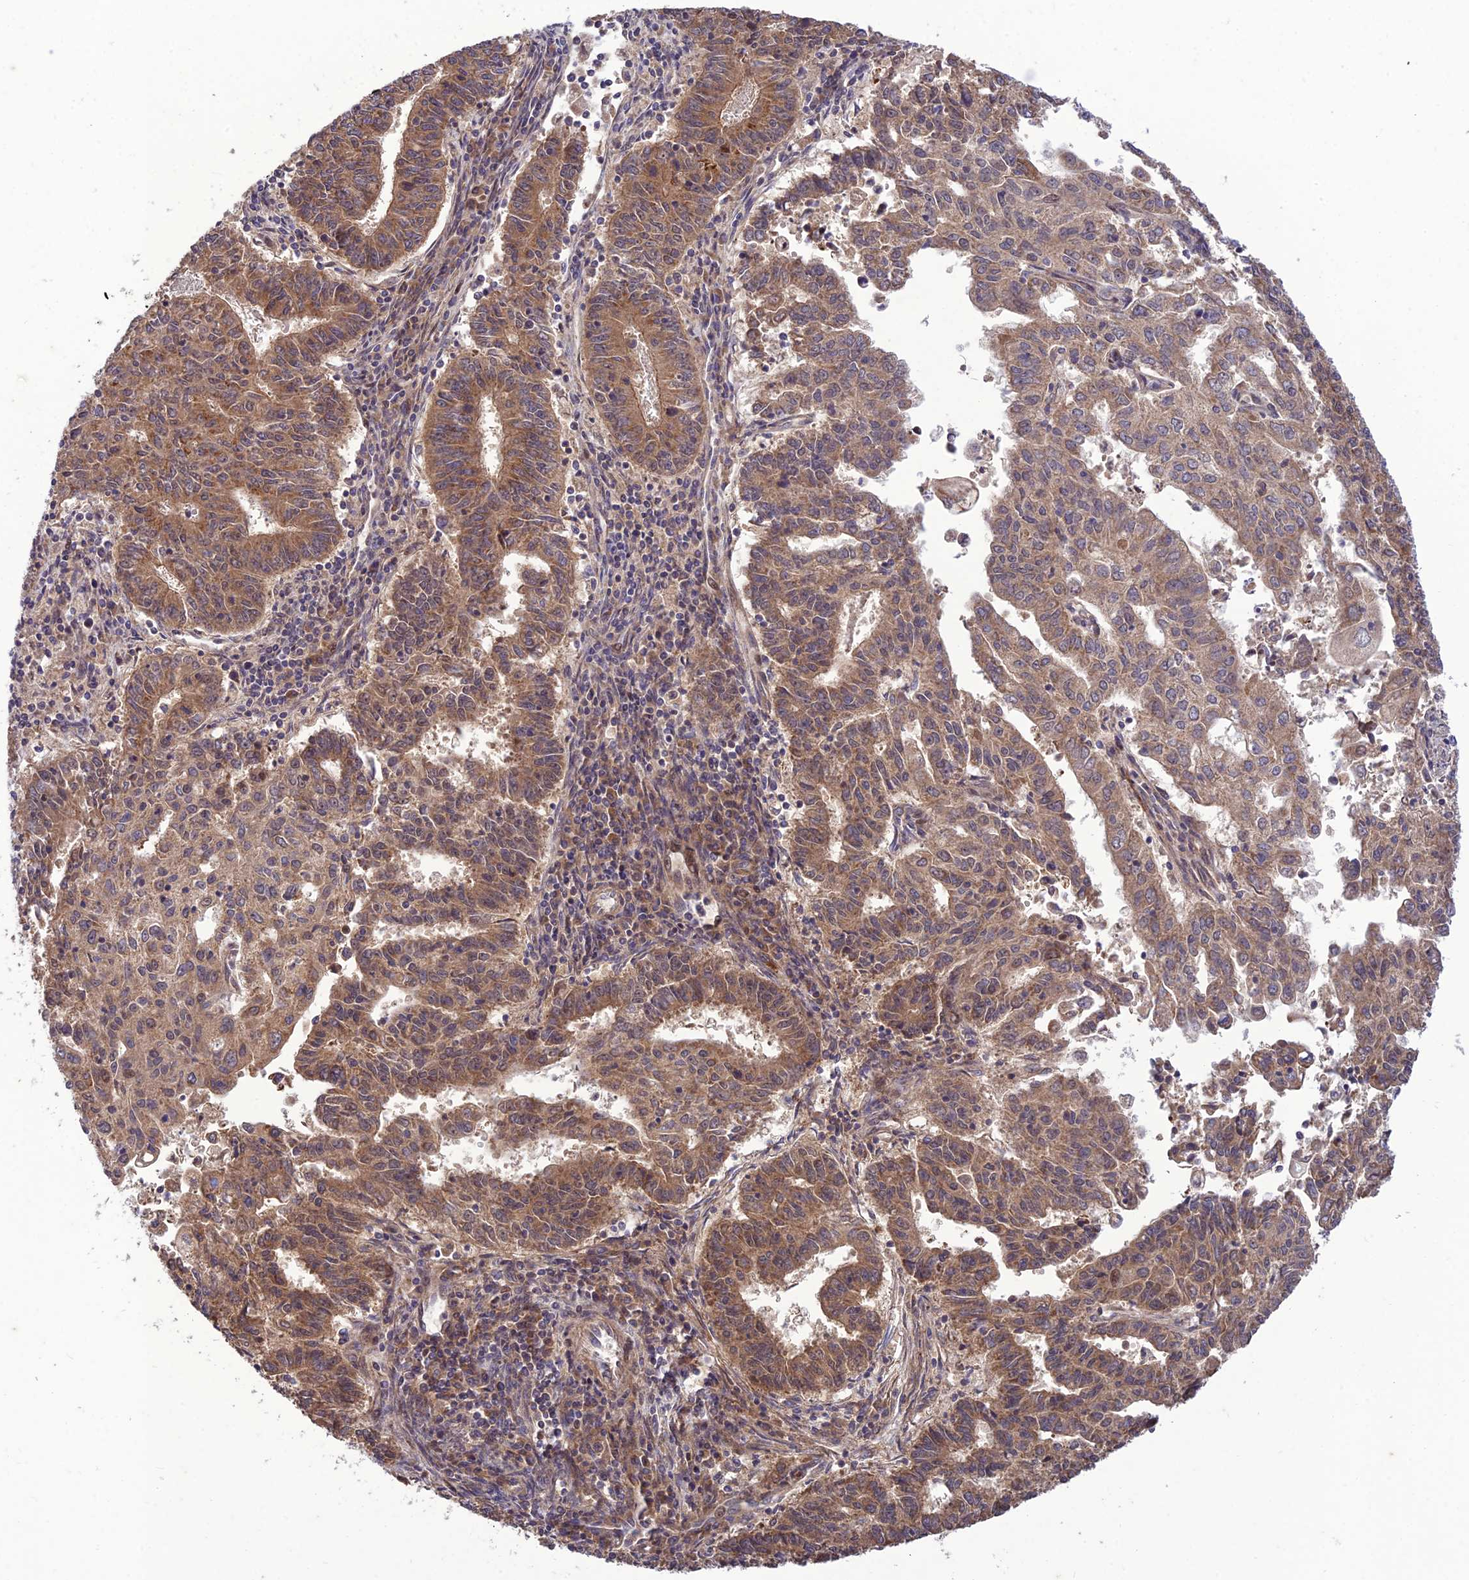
{"staining": {"intensity": "moderate", "quantity": ">75%", "location": "cytoplasmic/membranous"}, "tissue": "endometrial cancer", "cell_type": "Tumor cells", "image_type": "cancer", "snomed": [{"axis": "morphology", "description": "Adenocarcinoma, NOS"}, {"axis": "topography", "description": "Endometrium"}], "caption": "Immunohistochemical staining of human endometrial cancer (adenocarcinoma) displays medium levels of moderate cytoplasmic/membranous protein expression in about >75% of tumor cells.", "gene": "PLEKHG2", "patient": {"sex": "female", "age": 59}}